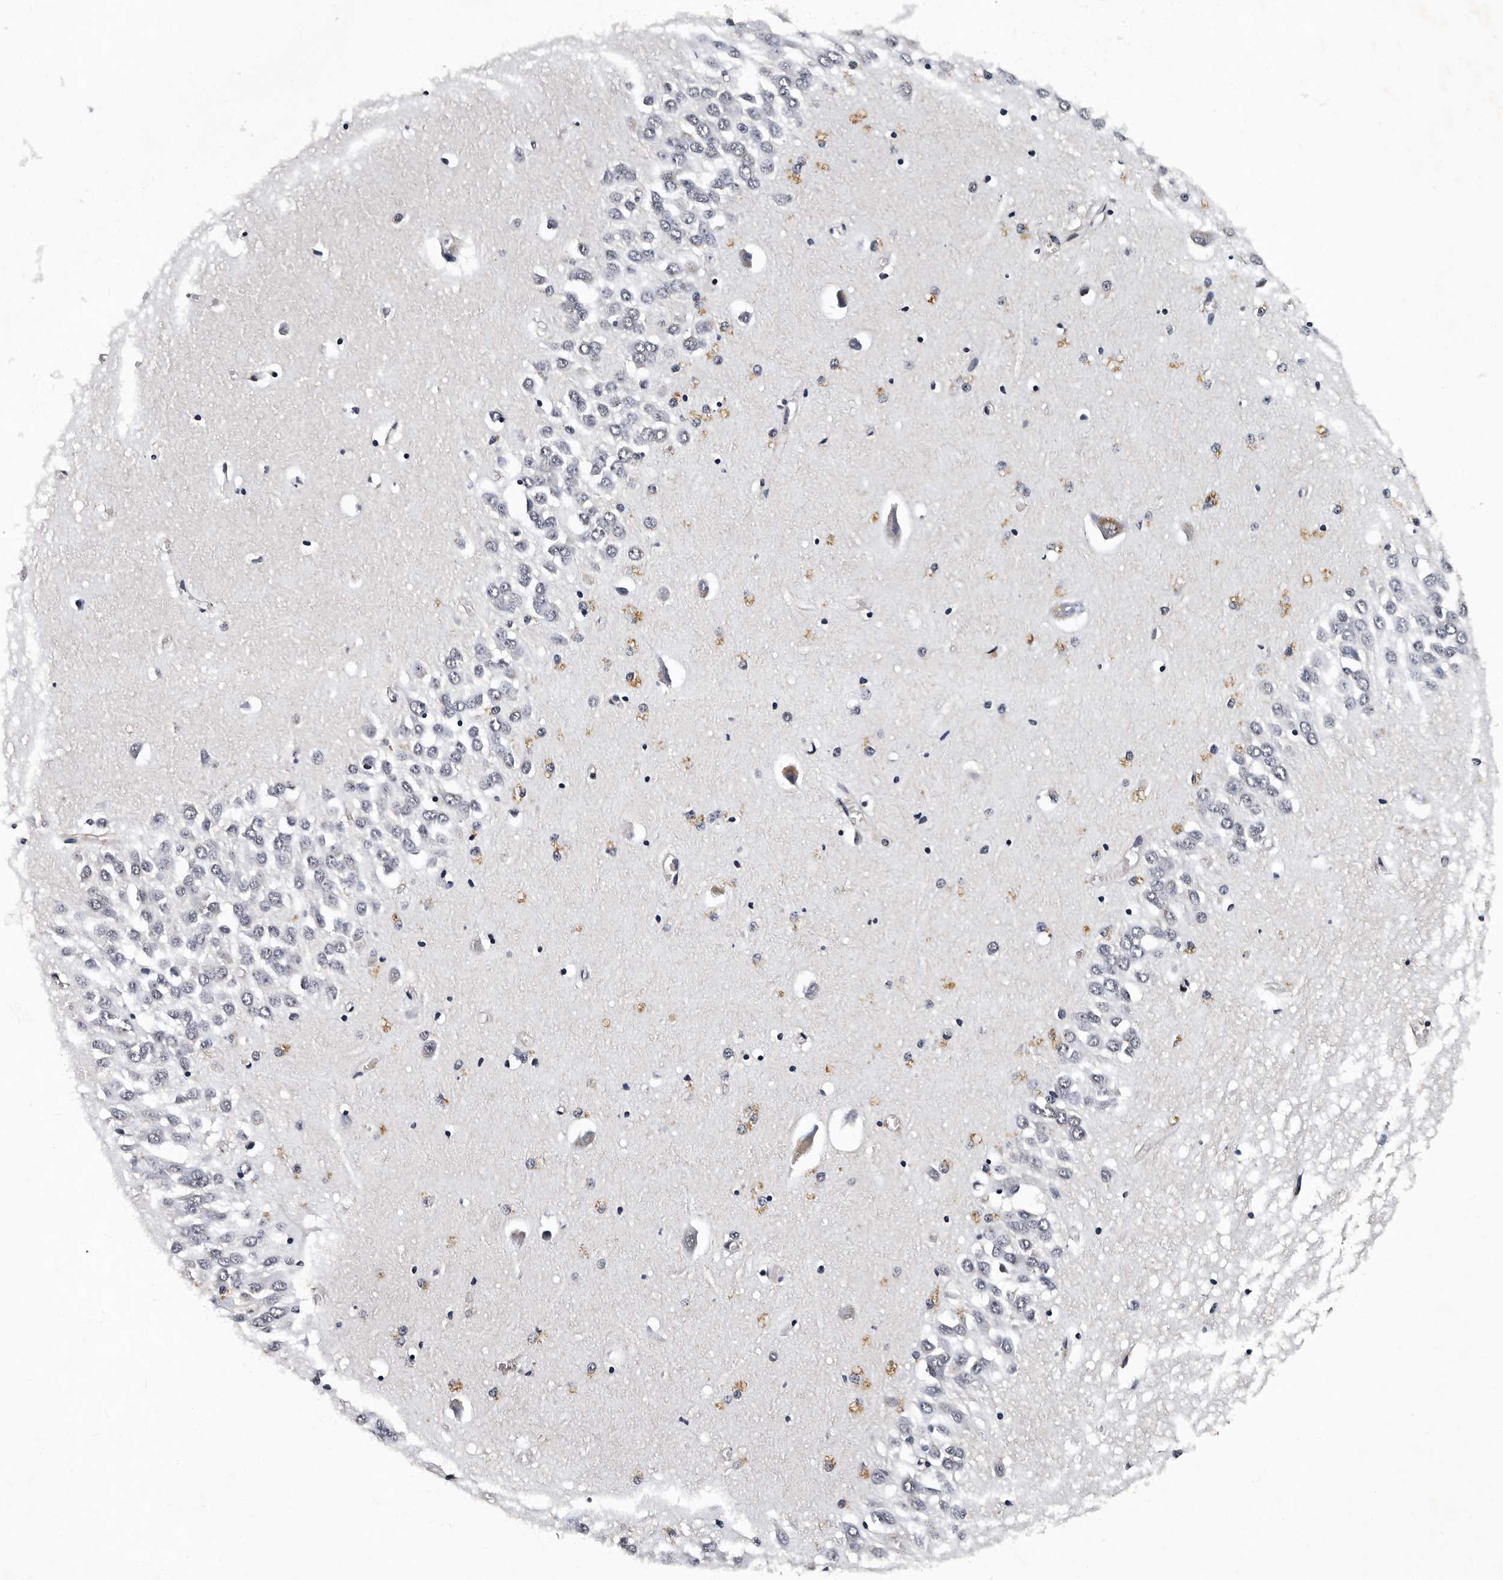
{"staining": {"intensity": "negative", "quantity": "none", "location": "none"}, "tissue": "hippocampus", "cell_type": "Glial cells", "image_type": "normal", "snomed": [{"axis": "morphology", "description": "Normal tissue, NOS"}, {"axis": "topography", "description": "Hippocampus"}], "caption": "Immunohistochemistry (IHC) of benign hippocampus exhibits no staining in glial cells. Brightfield microscopy of immunohistochemistry (IHC) stained with DAB (3,3'-diaminobenzidine) (brown) and hematoxylin (blue), captured at high magnification.", "gene": "CPNE3", "patient": {"sex": "male", "age": 70}}